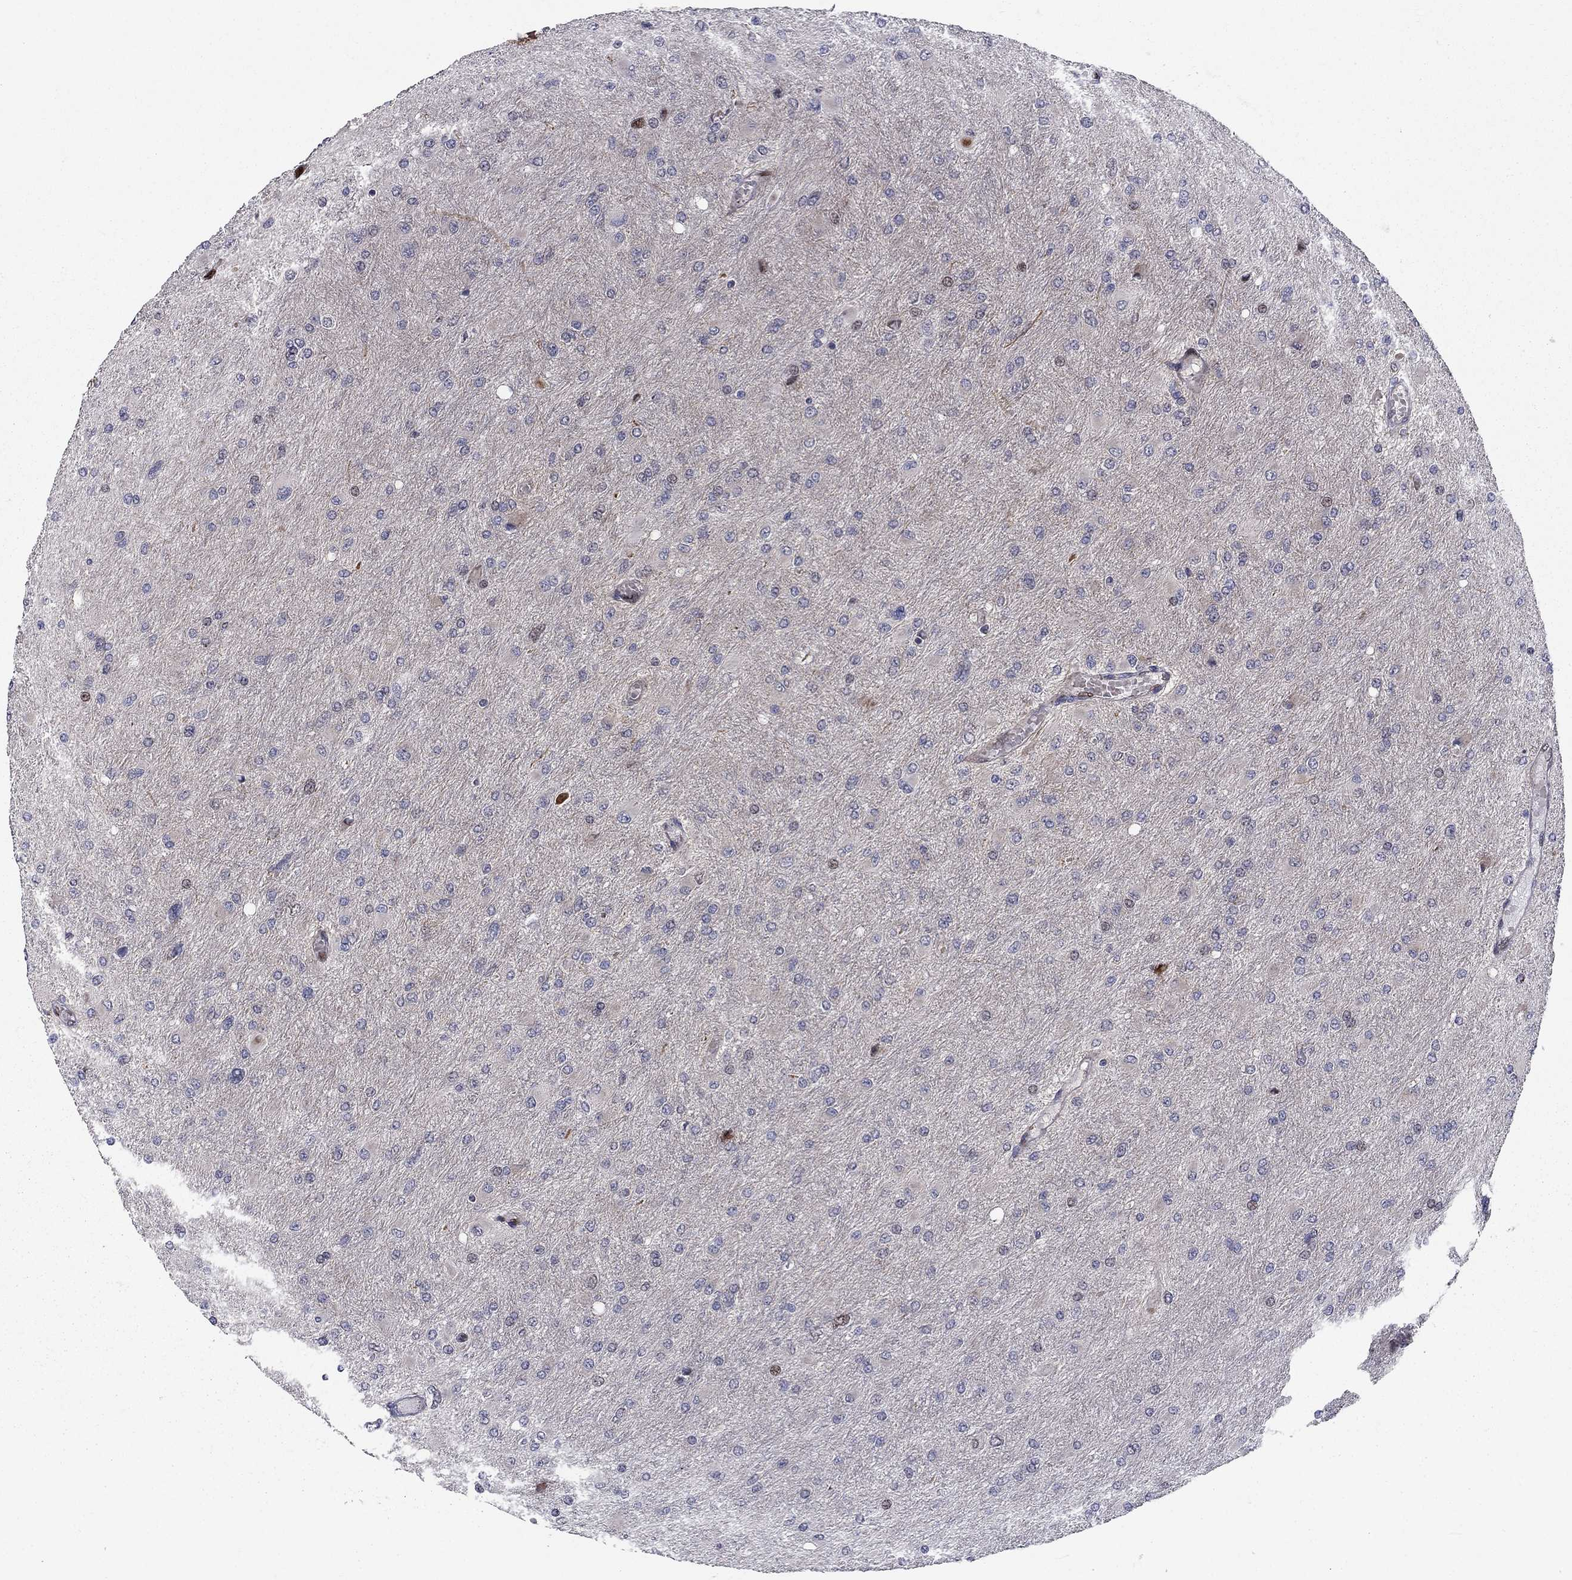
{"staining": {"intensity": "strong", "quantity": "25%-75%", "location": "cytoplasmic/membranous,nuclear"}, "tissue": "glioma", "cell_type": "Tumor cells", "image_type": "cancer", "snomed": [{"axis": "morphology", "description": "Glioma, malignant, High grade"}, {"axis": "topography", "description": "Cerebral cortex"}], "caption": "Protein expression analysis of human glioma reveals strong cytoplasmic/membranous and nuclear expression in about 25%-75% of tumor cells. (brown staining indicates protein expression, while blue staining denotes nuclei).", "gene": "MIOS", "patient": {"sex": "female", "age": 36}}